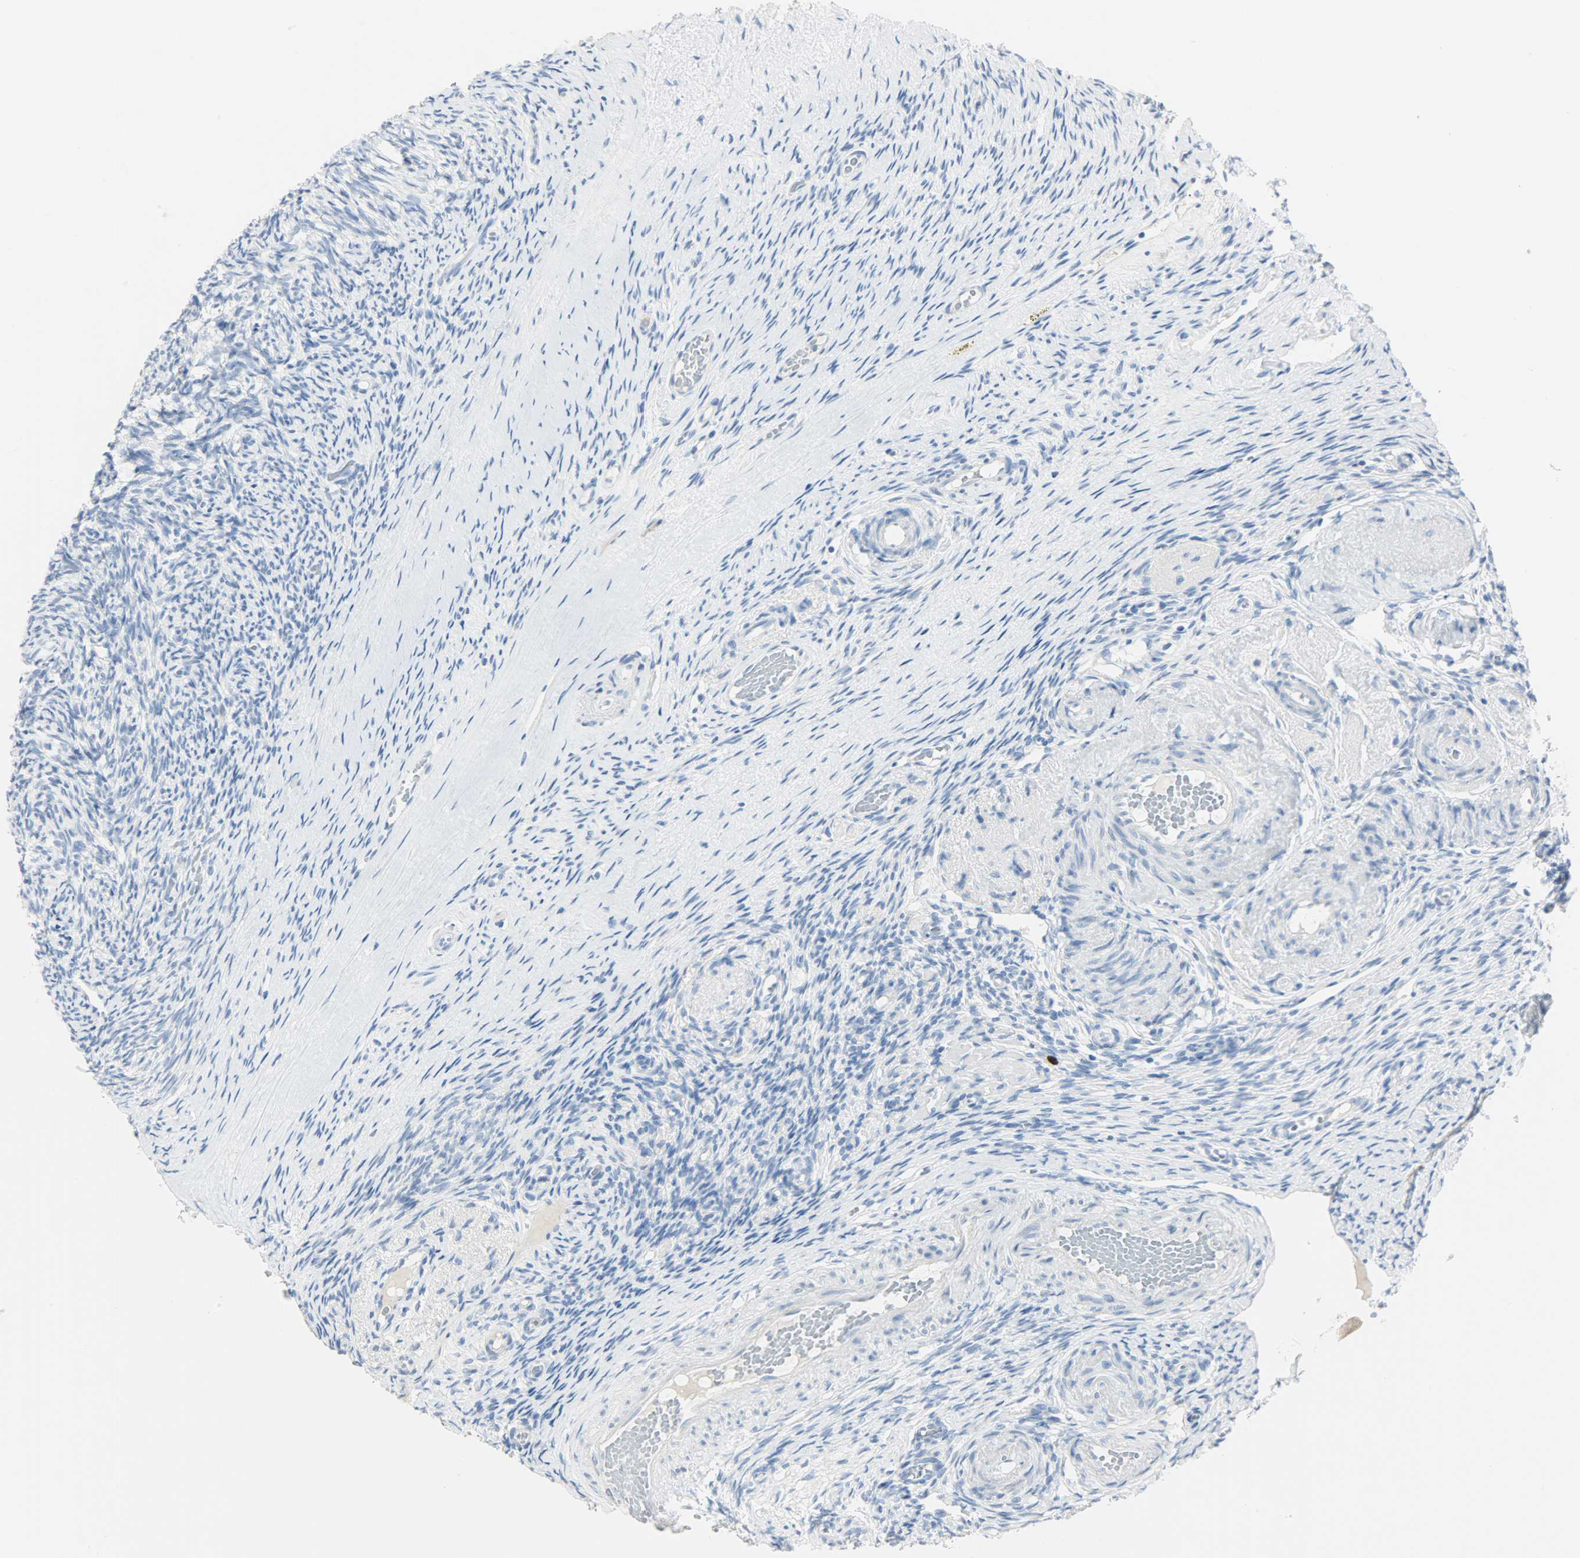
{"staining": {"intensity": "negative", "quantity": "none", "location": "none"}, "tissue": "ovary", "cell_type": "Ovarian stroma cells", "image_type": "normal", "snomed": [{"axis": "morphology", "description": "Normal tissue, NOS"}, {"axis": "topography", "description": "Ovary"}], "caption": "Immunohistochemistry histopathology image of normal human ovary stained for a protein (brown), which reveals no staining in ovarian stroma cells. Brightfield microscopy of IHC stained with DAB (brown) and hematoxylin (blue), captured at high magnification.", "gene": "HELLS", "patient": {"sex": "female", "age": 60}}